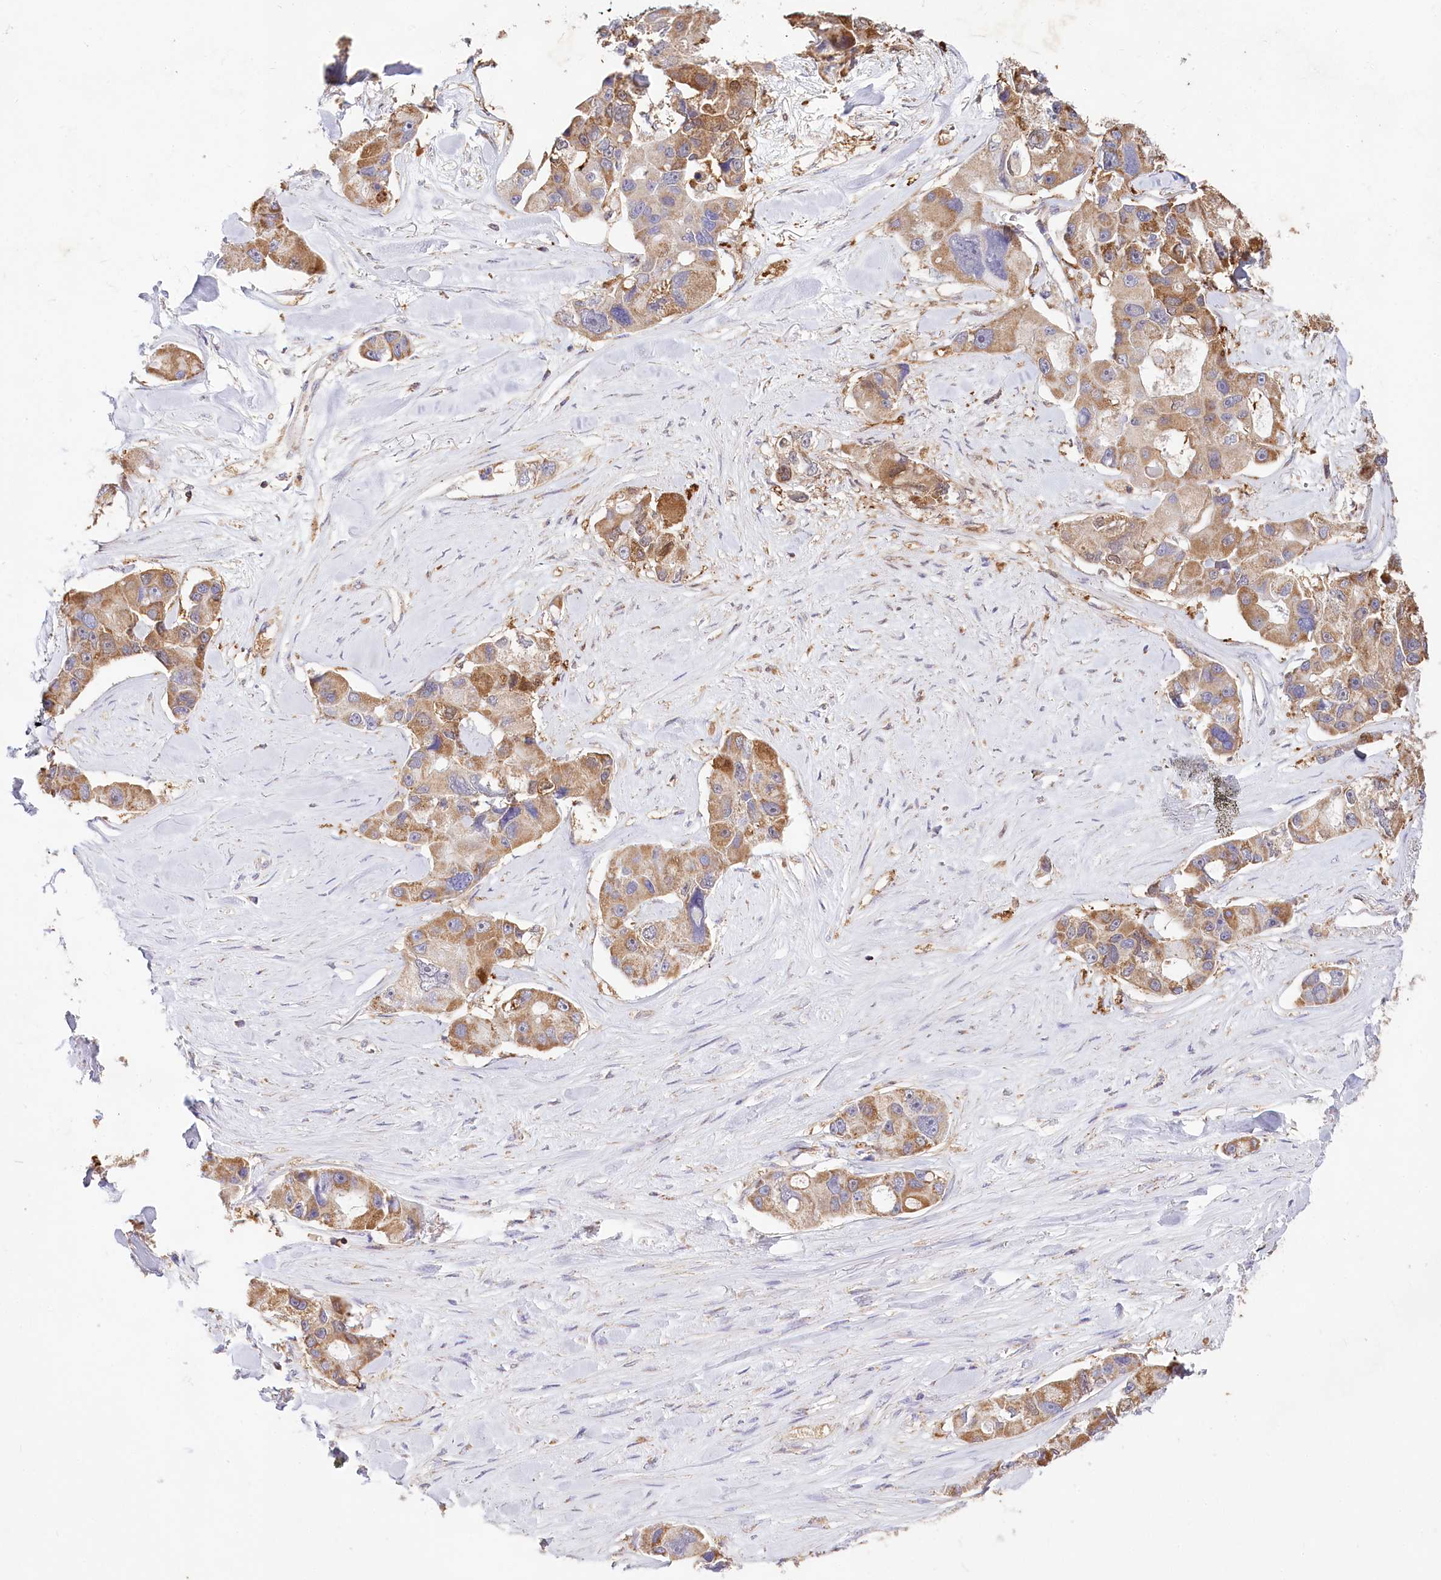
{"staining": {"intensity": "moderate", "quantity": ">75%", "location": "cytoplasmic/membranous"}, "tissue": "lung cancer", "cell_type": "Tumor cells", "image_type": "cancer", "snomed": [{"axis": "morphology", "description": "Adenocarcinoma, NOS"}, {"axis": "topography", "description": "Lung"}], "caption": "The image demonstrates immunohistochemical staining of lung adenocarcinoma. There is moderate cytoplasmic/membranous staining is seen in approximately >75% of tumor cells.", "gene": "TASOR2", "patient": {"sex": "female", "age": 54}}